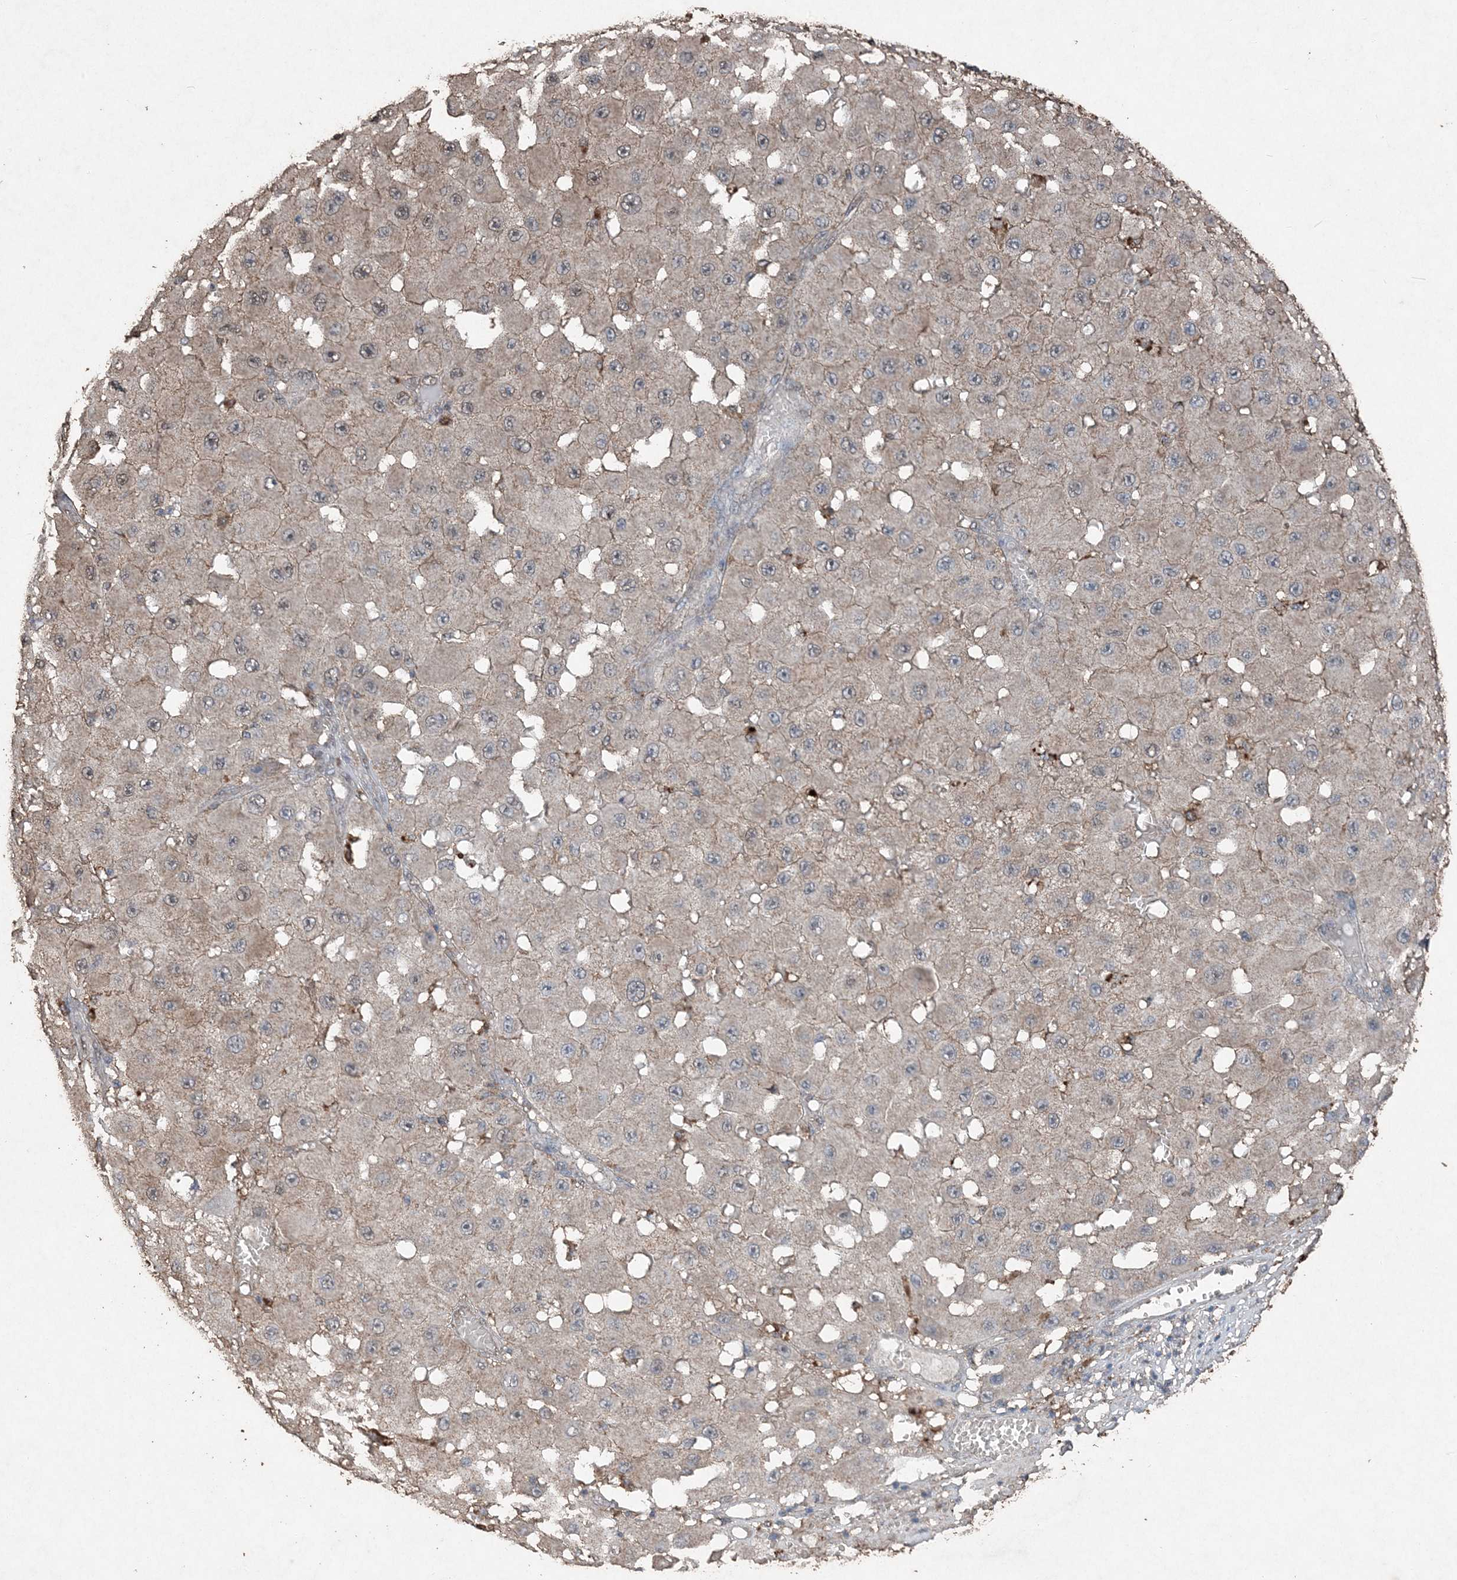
{"staining": {"intensity": "negative", "quantity": "none", "location": "none"}, "tissue": "melanoma", "cell_type": "Tumor cells", "image_type": "cancer", "snomed": [{"axis": "morphology", "description": "Malignant melanoma, NOS"}, {"axis": "topography", "description": "Skin"}], "caption": "IHC histopathology image of neoplastic tissue: melanoma stained with DAB (3,3'-diaminobenzidine) shows no significant protein expression in tumor cells.", "gene": "FCN3", "patient": {"sex": "female", "age": 81}}